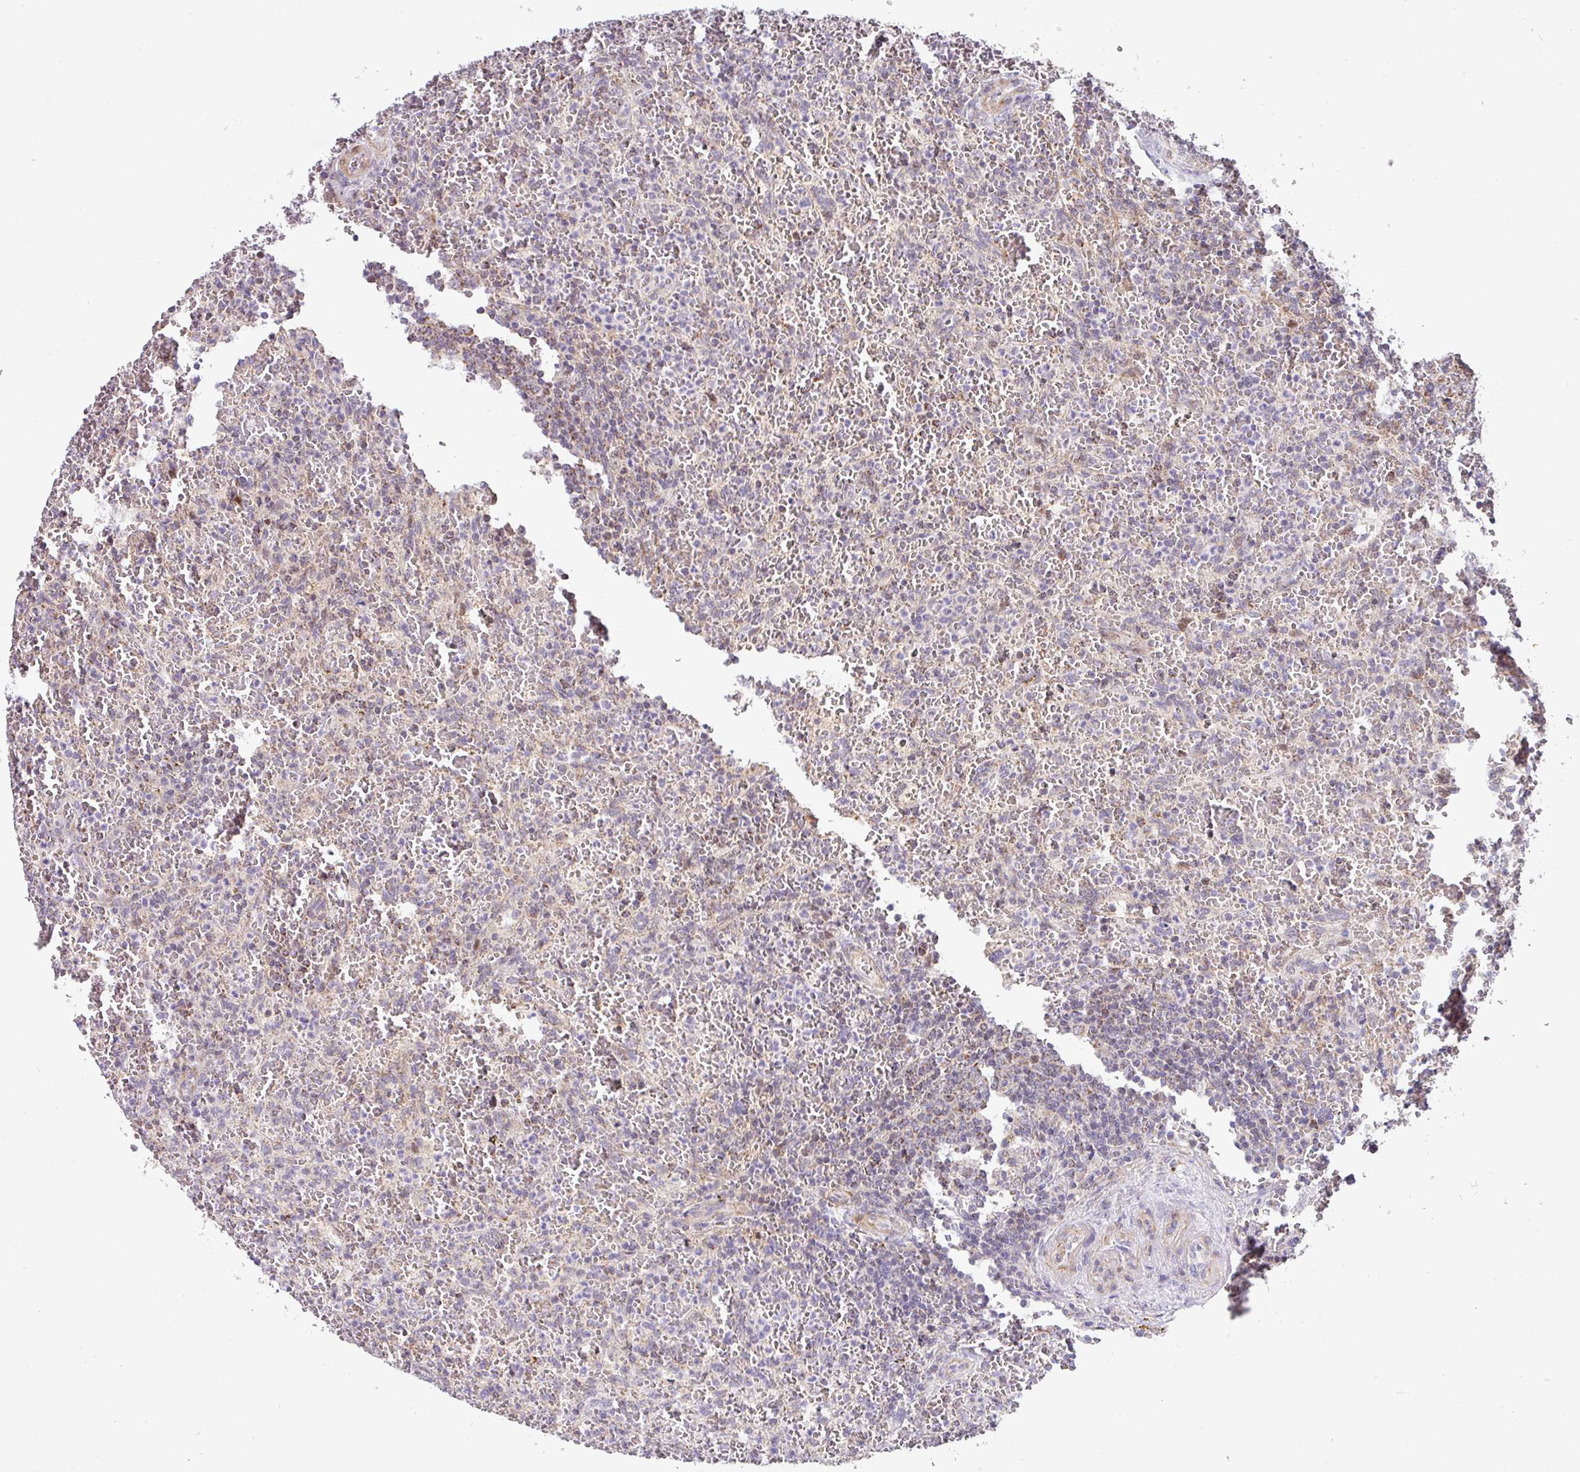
{"staining": {"intensity": "negative", "quantity": "none", "location": "none"}, "tissue": "lymphoma", "cell_type": "Tumor cells", "image_type": "cancer", "snomed": [{"axis": "morphology", "description": "Malignant lymphoma, non-Hodgkin's type, Low grade"}, {"axis": "topography", "description": "Spleen"}], "caption": "A photomicrograph of malignant lymphoma, non-Hodgkin's type (low-grade) stained for a protein reveals no brown staining in tumor cells.", "gene": "SARS2", "patient": {"sex": "female", "age": 64}}